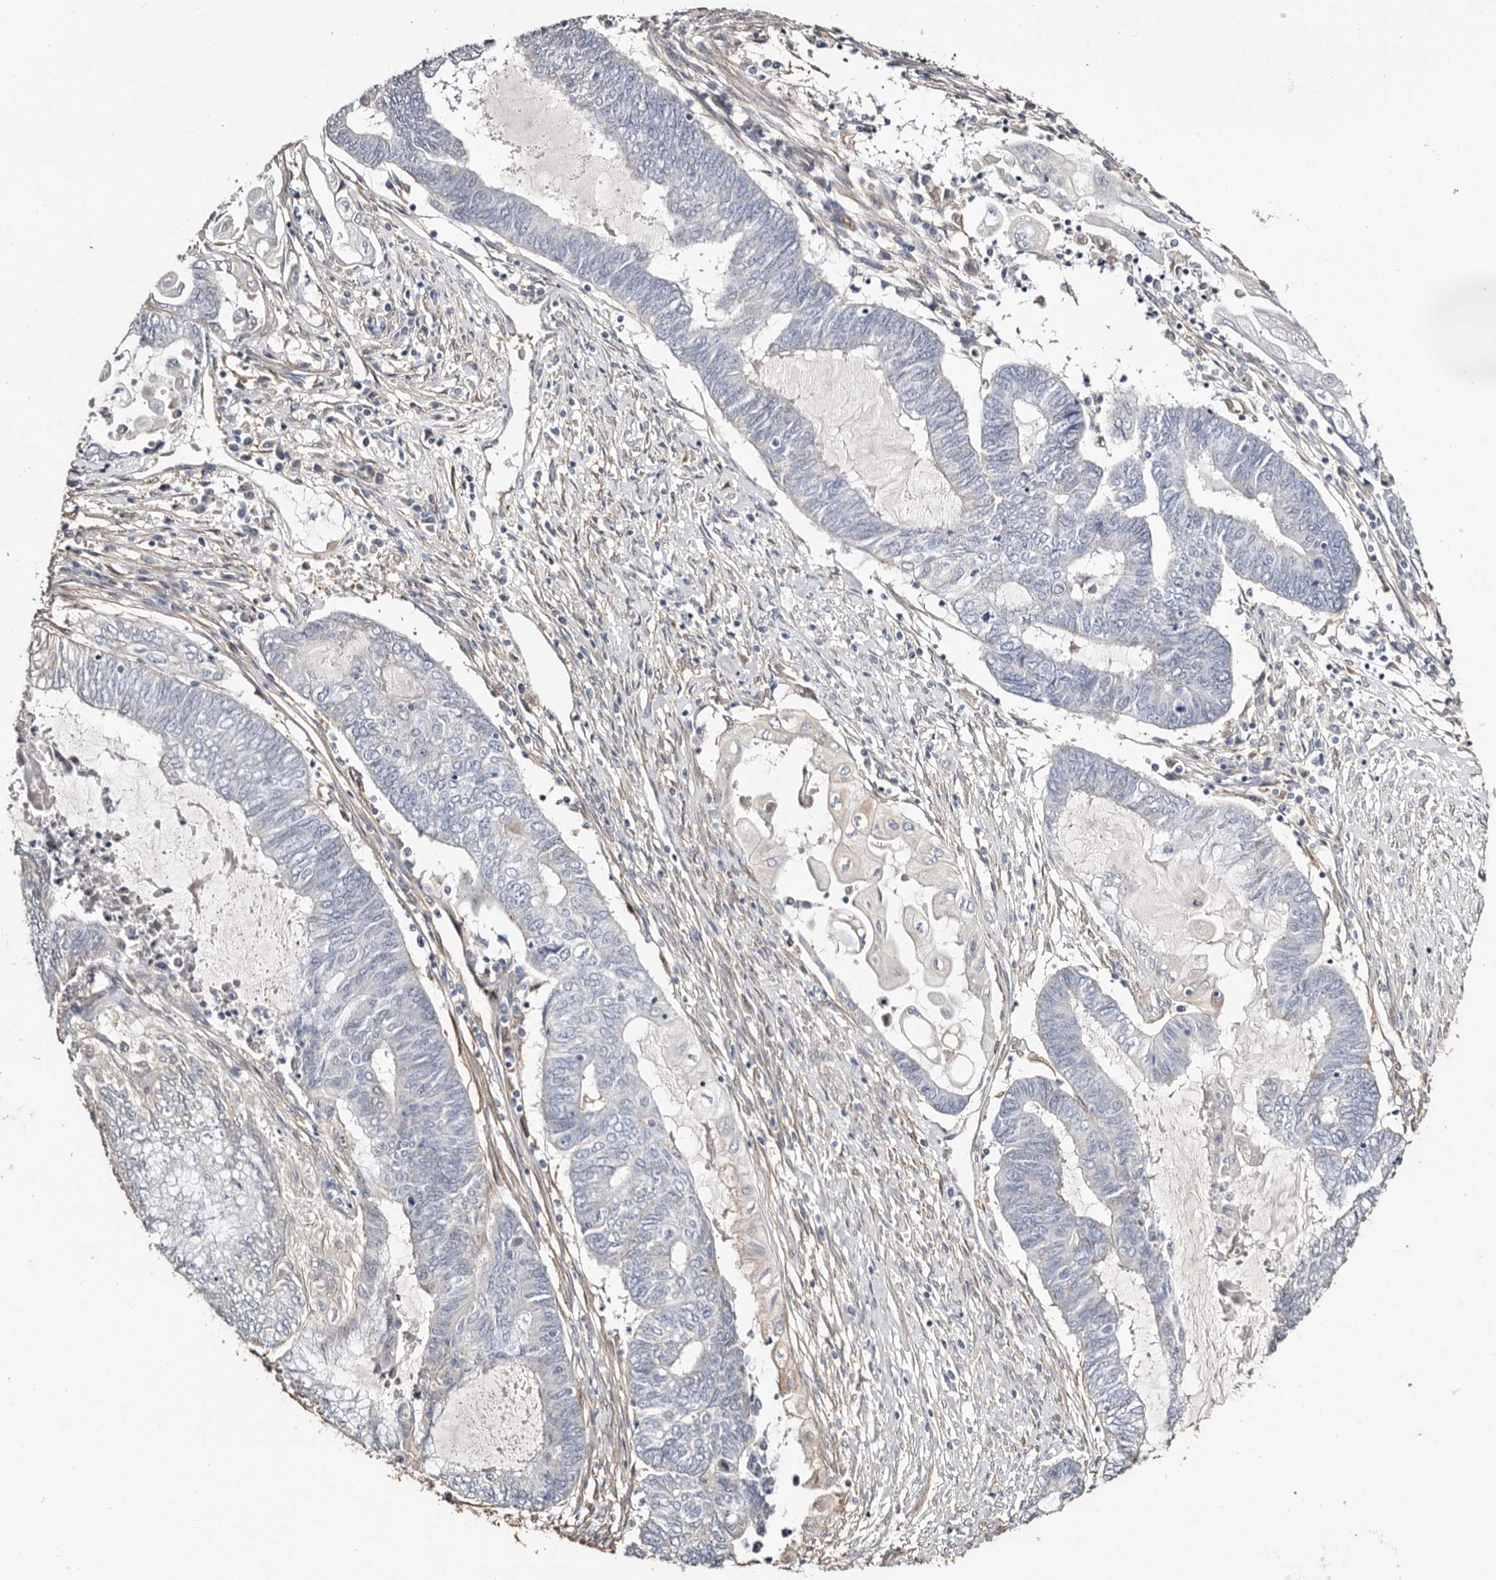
{"staining": {"intensity": "negative", "quantity": "none", "location": "none"}, "tissue": "endometrial cancer", "cell_type": "Tumor cells", "image_type": "cancer", "snomed": [{"axis": "morphology", "description": "Adenocarcinoma, NOS"}, {"axis": "topography", "description": "Uterus"}, {"axis": "topography", "description": "Endometrium"}], "caption": "Tumor cells are negative for brown protein staining in endometrial cancer (adenocarcinoma).", "gene": "TGM2", "patient": {"sex": "female", "age": 70}}